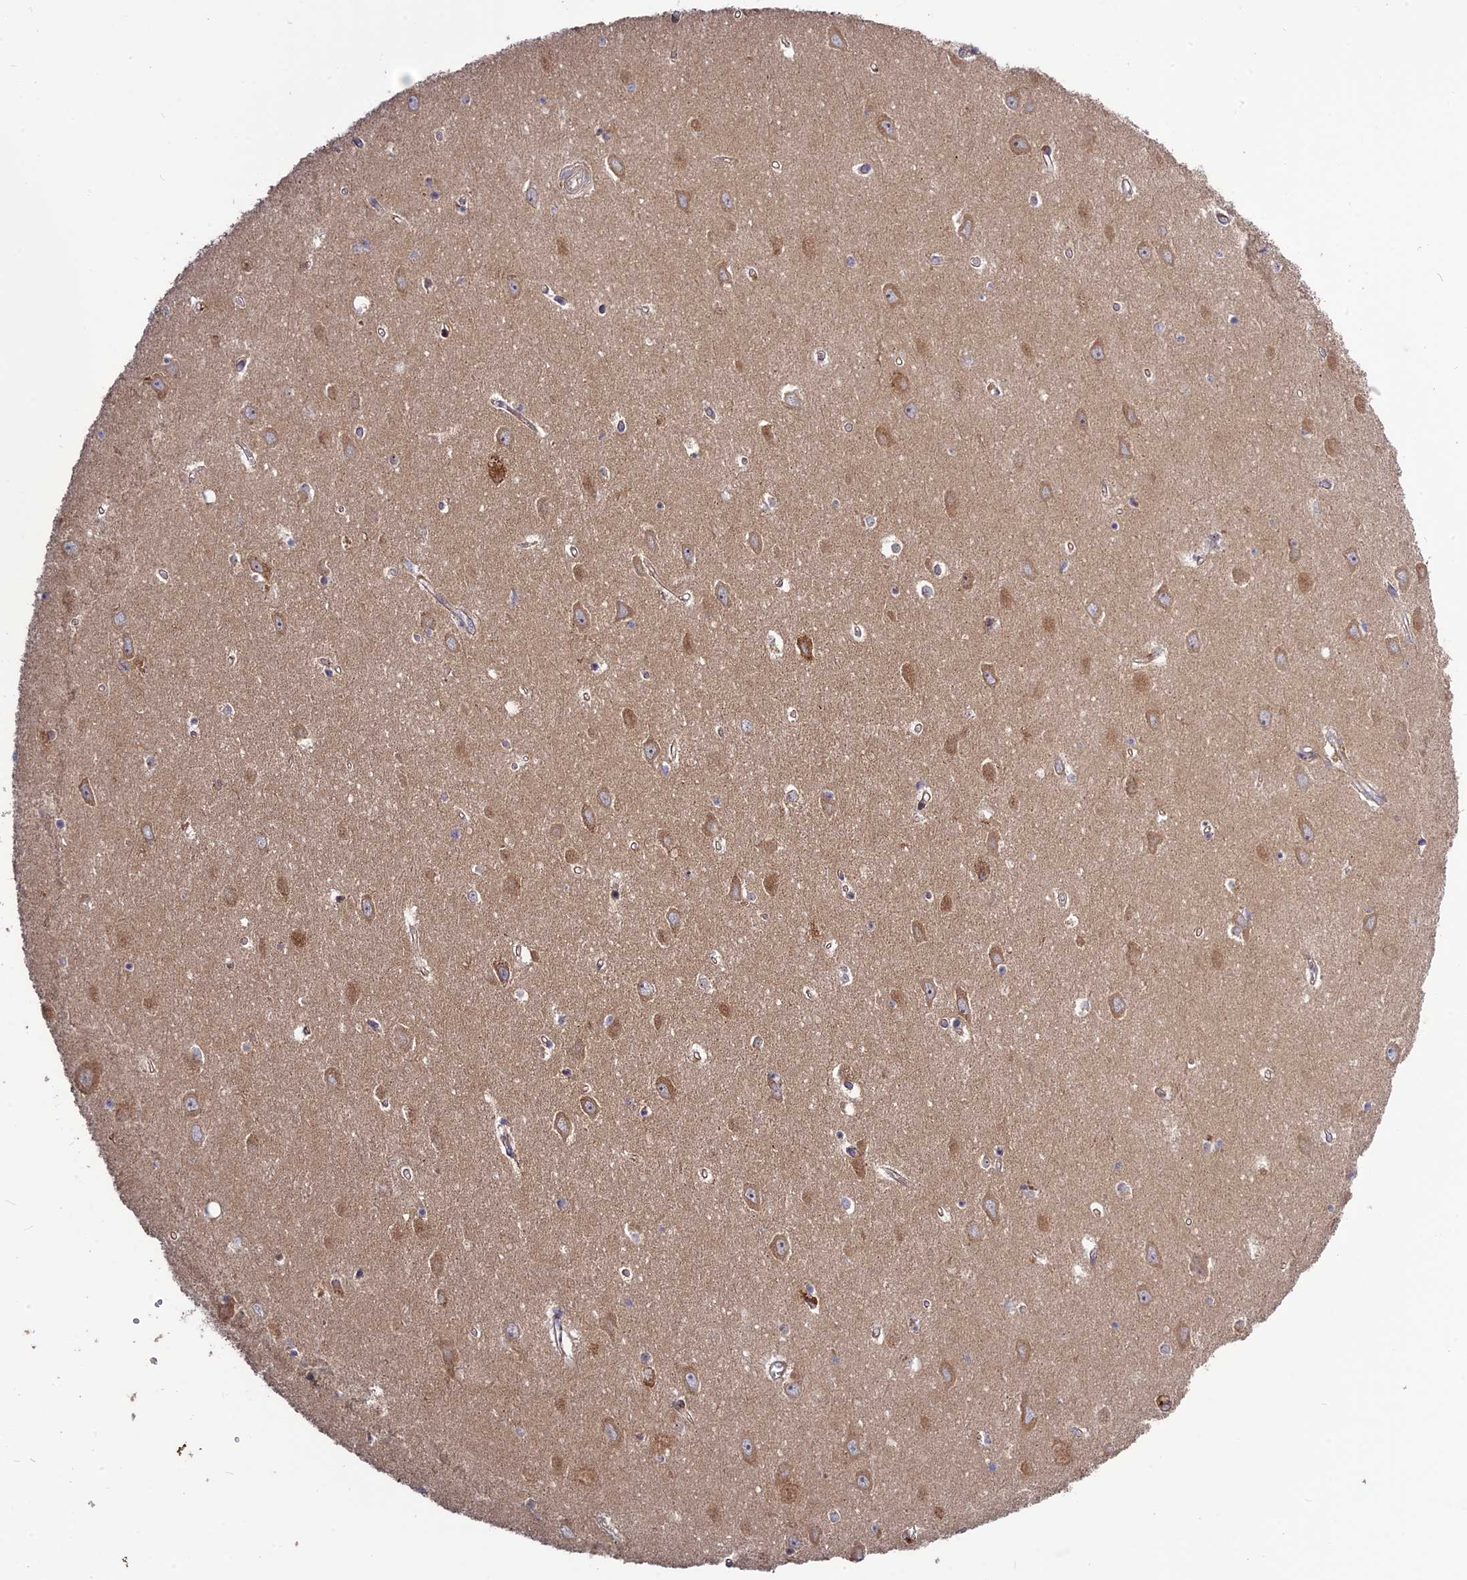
{"staining": {"intensity": "moderate", "quantity": "<25%", "location": "cytoplasmic/membranous"}, "tissue": "hippocampus", "cell_type": "Glial cells", "image_type": "normal", "snomed": [{"axis": "morphology", "description": "Normal tissue, NOS"}, {"axis": "topography", "description": "Hippocampus"}], "caption": "An immunohistochemistry (IHC) micrograph of unremarkable tissue is shown. Protein staining in brown highlights moderate cytoplasmic/membranous positivity in hippocampus within glial cells. (Stains: DAB (3,3'-diaminobenzidine) in brown, nuclei in blue, Microscopy: brightfield microscopy at high magnification).", "gene": "SPG21", "patient": {"sex": "female", "age": 64}}